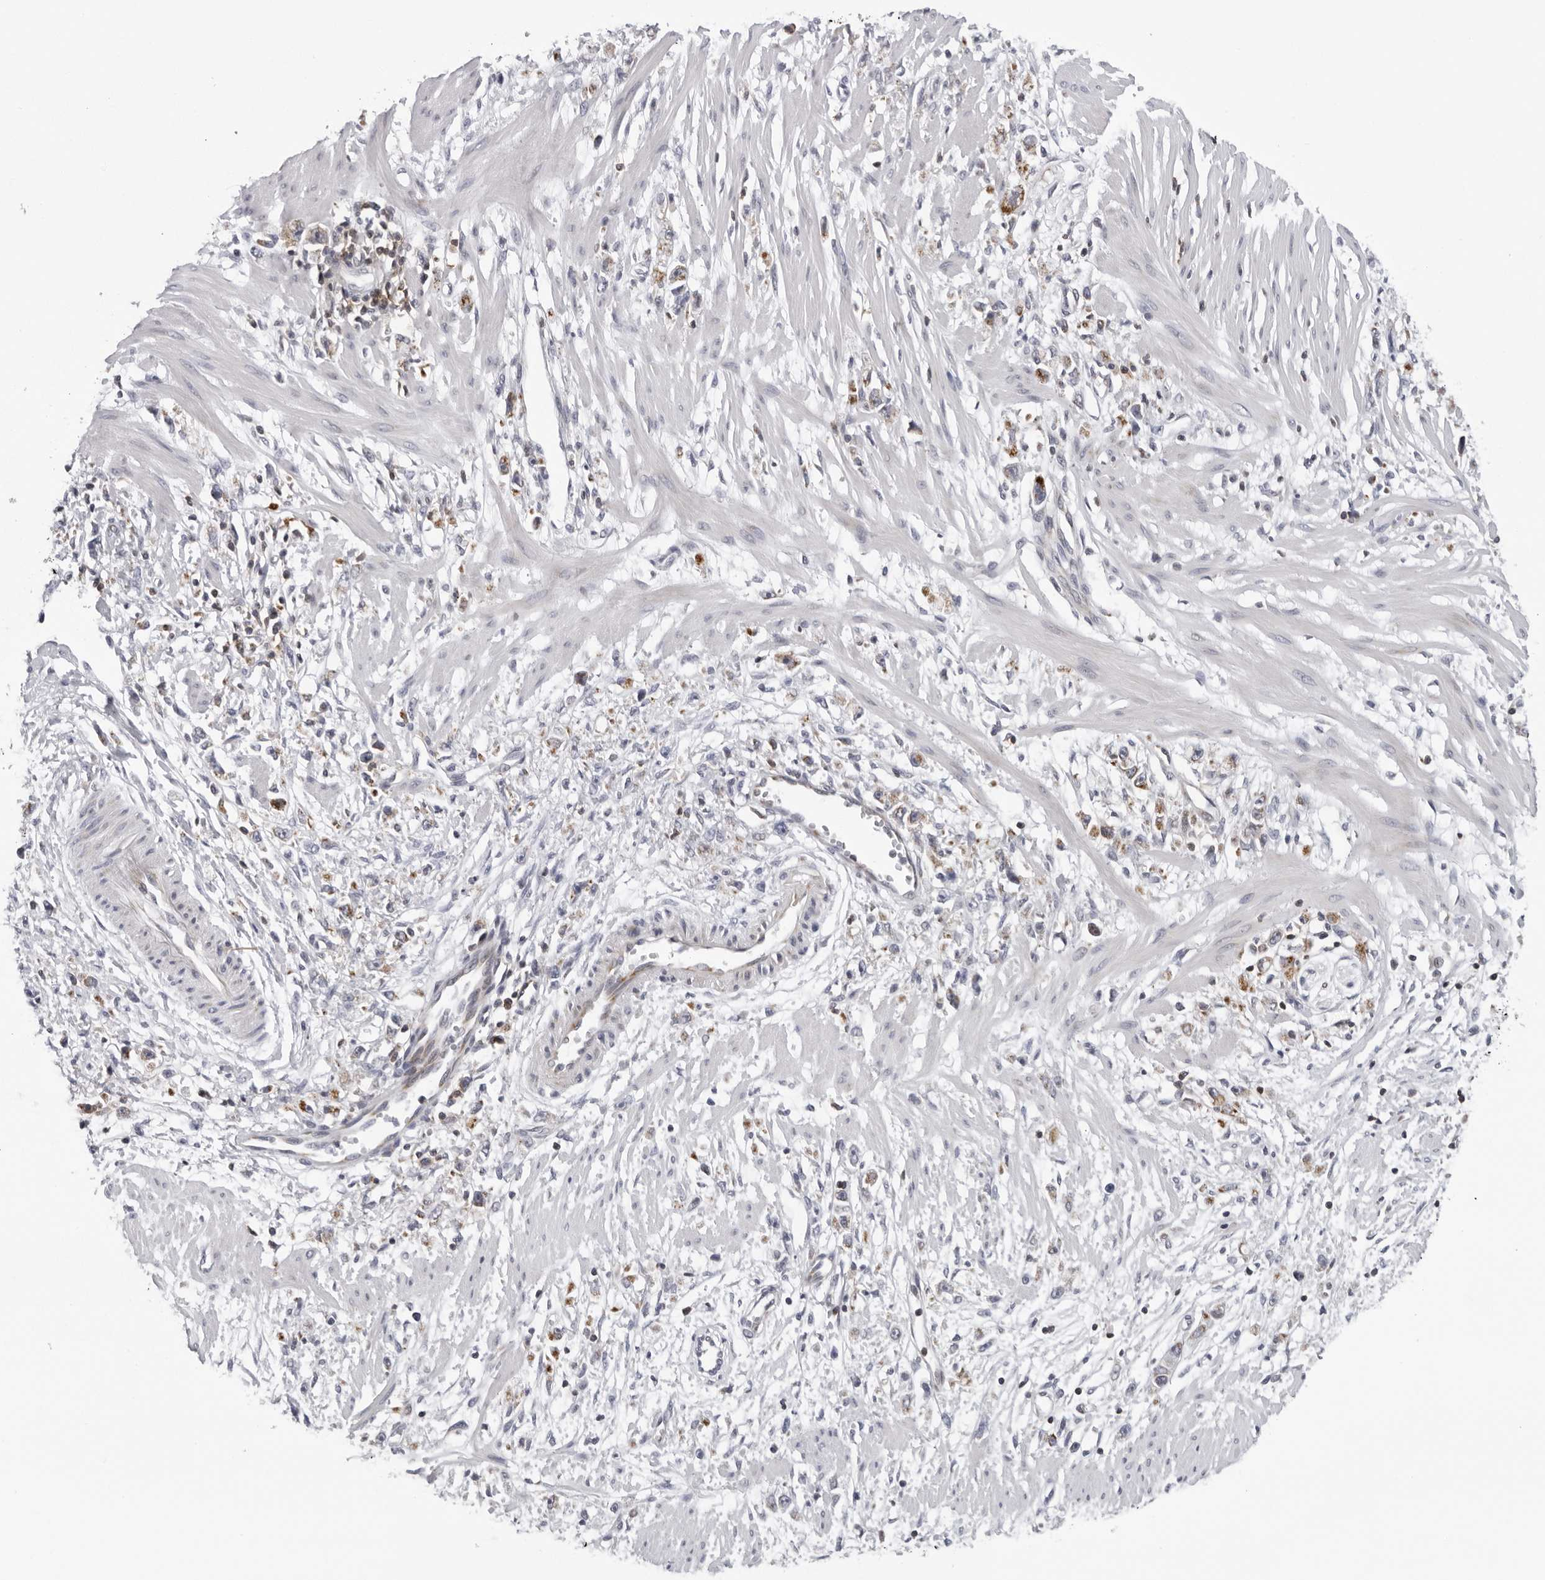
{"staining": {"intensity": "moderate", "quantity": "25%-75%", "location": "cytoplasmic/membranous"}, "tissue": "stomach cancer", "cell_type": "Tumor cells", "image_type": "cancer", "snomed": [{"axis": "morphology", "description": "Adenocarcinoma, NOS"}, {"axis": "topography", "description": "Stomach"}], "caption": "Human adenocarcinoma (stomach) stained with a protein marker shows moderate staining in tumor cells.", "gene": "CPT2", "patient": {"sex": "female", "age": 59}}